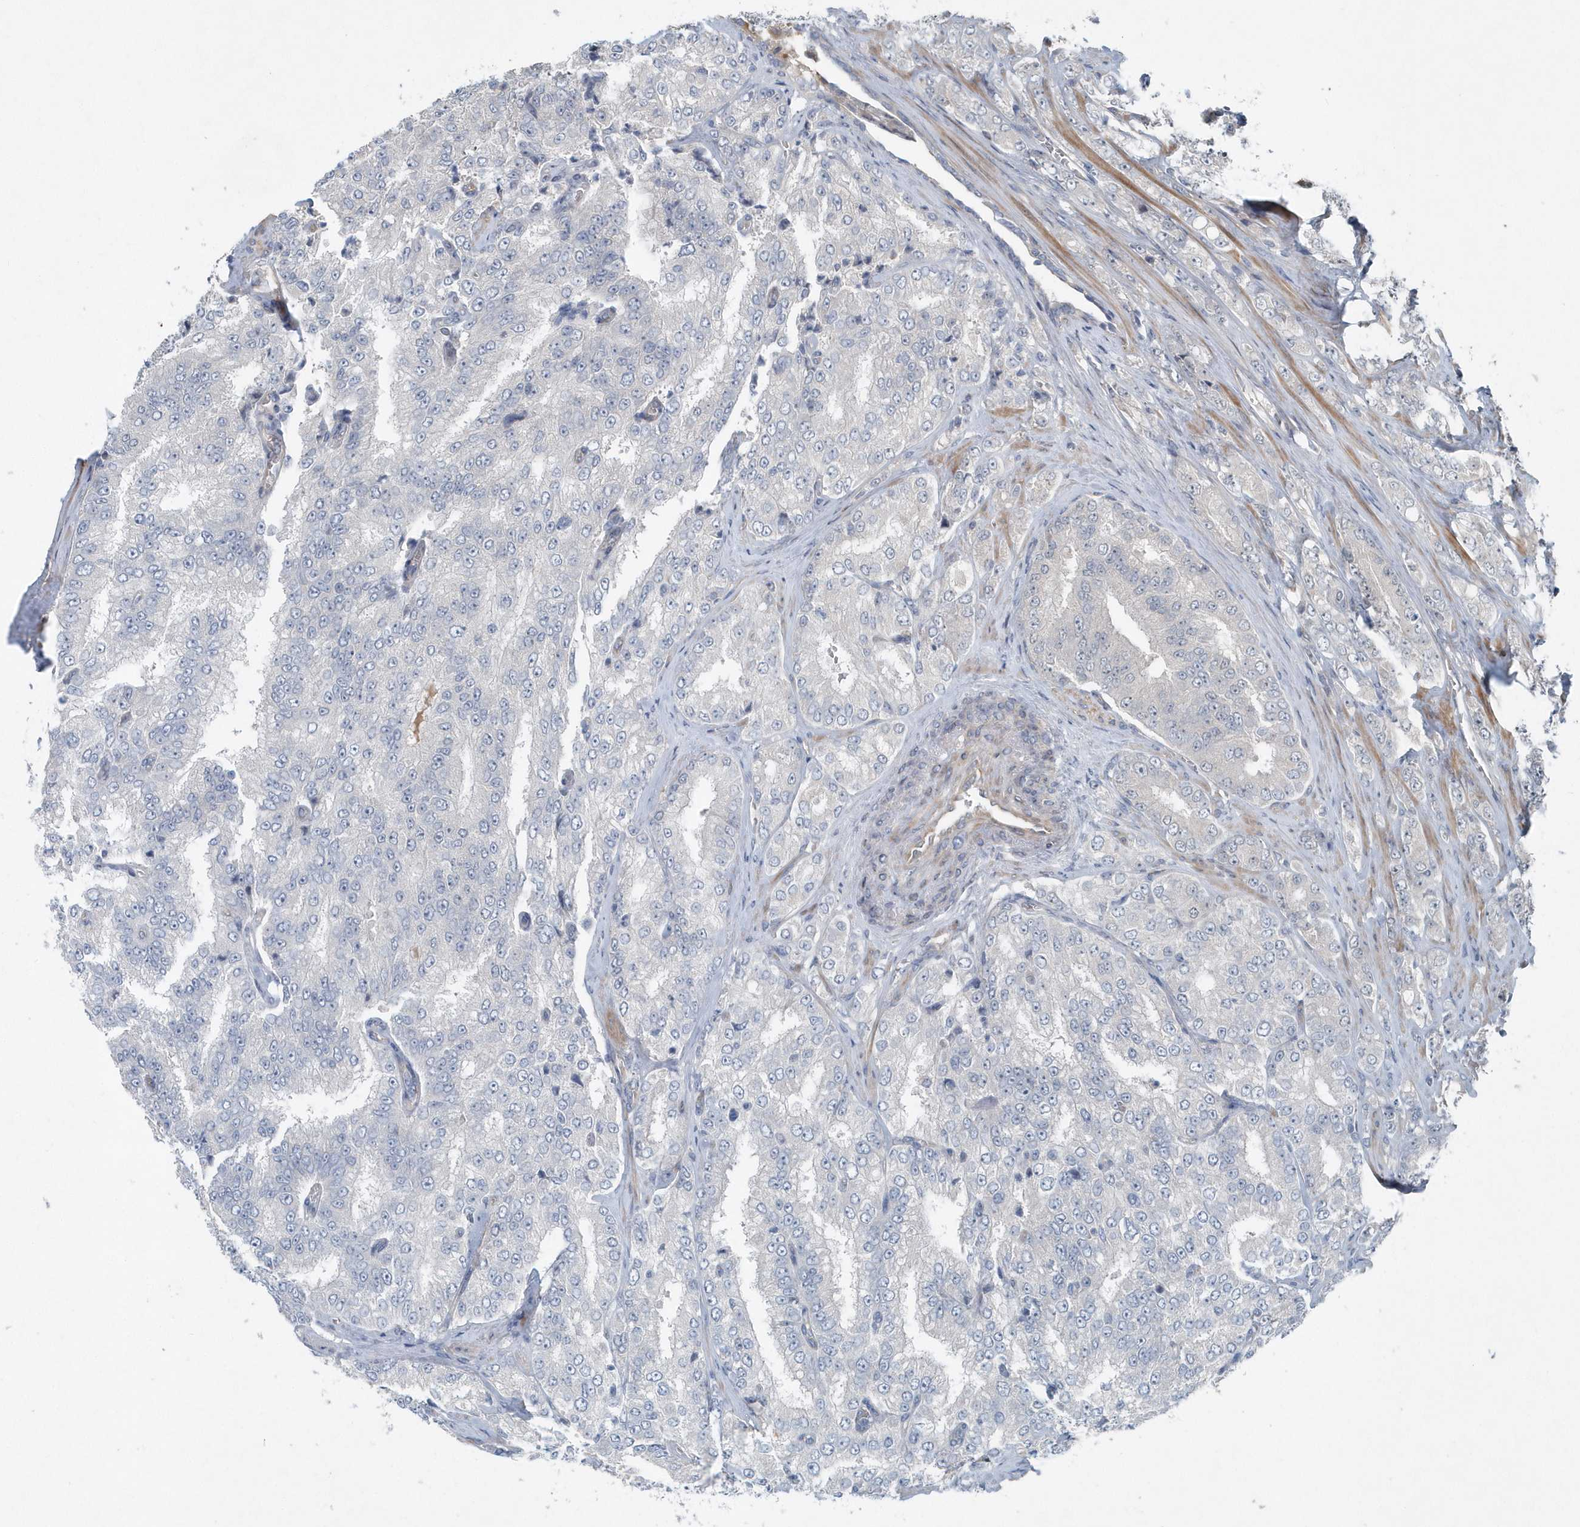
{"staining": {"intensity": "negative", "quantity": "none", "location": "none"}, "tissue": "prostate cancer", "cell_type": "Tumor cells", "image_type": "cancer", "snomed": [{"axis": "morphology", "description": "Adenocarcinoma, High grade"}, {"axis": "topography", "description": "Prostate"}], "caption": "Immunohistochemistry (IHC) of human prostate cancer (adenocarcinoma (high-grade)) demonstrates no expression in tumor cells.", "gene": "MCC", "patient": {"sex": "male", "age": 58}}